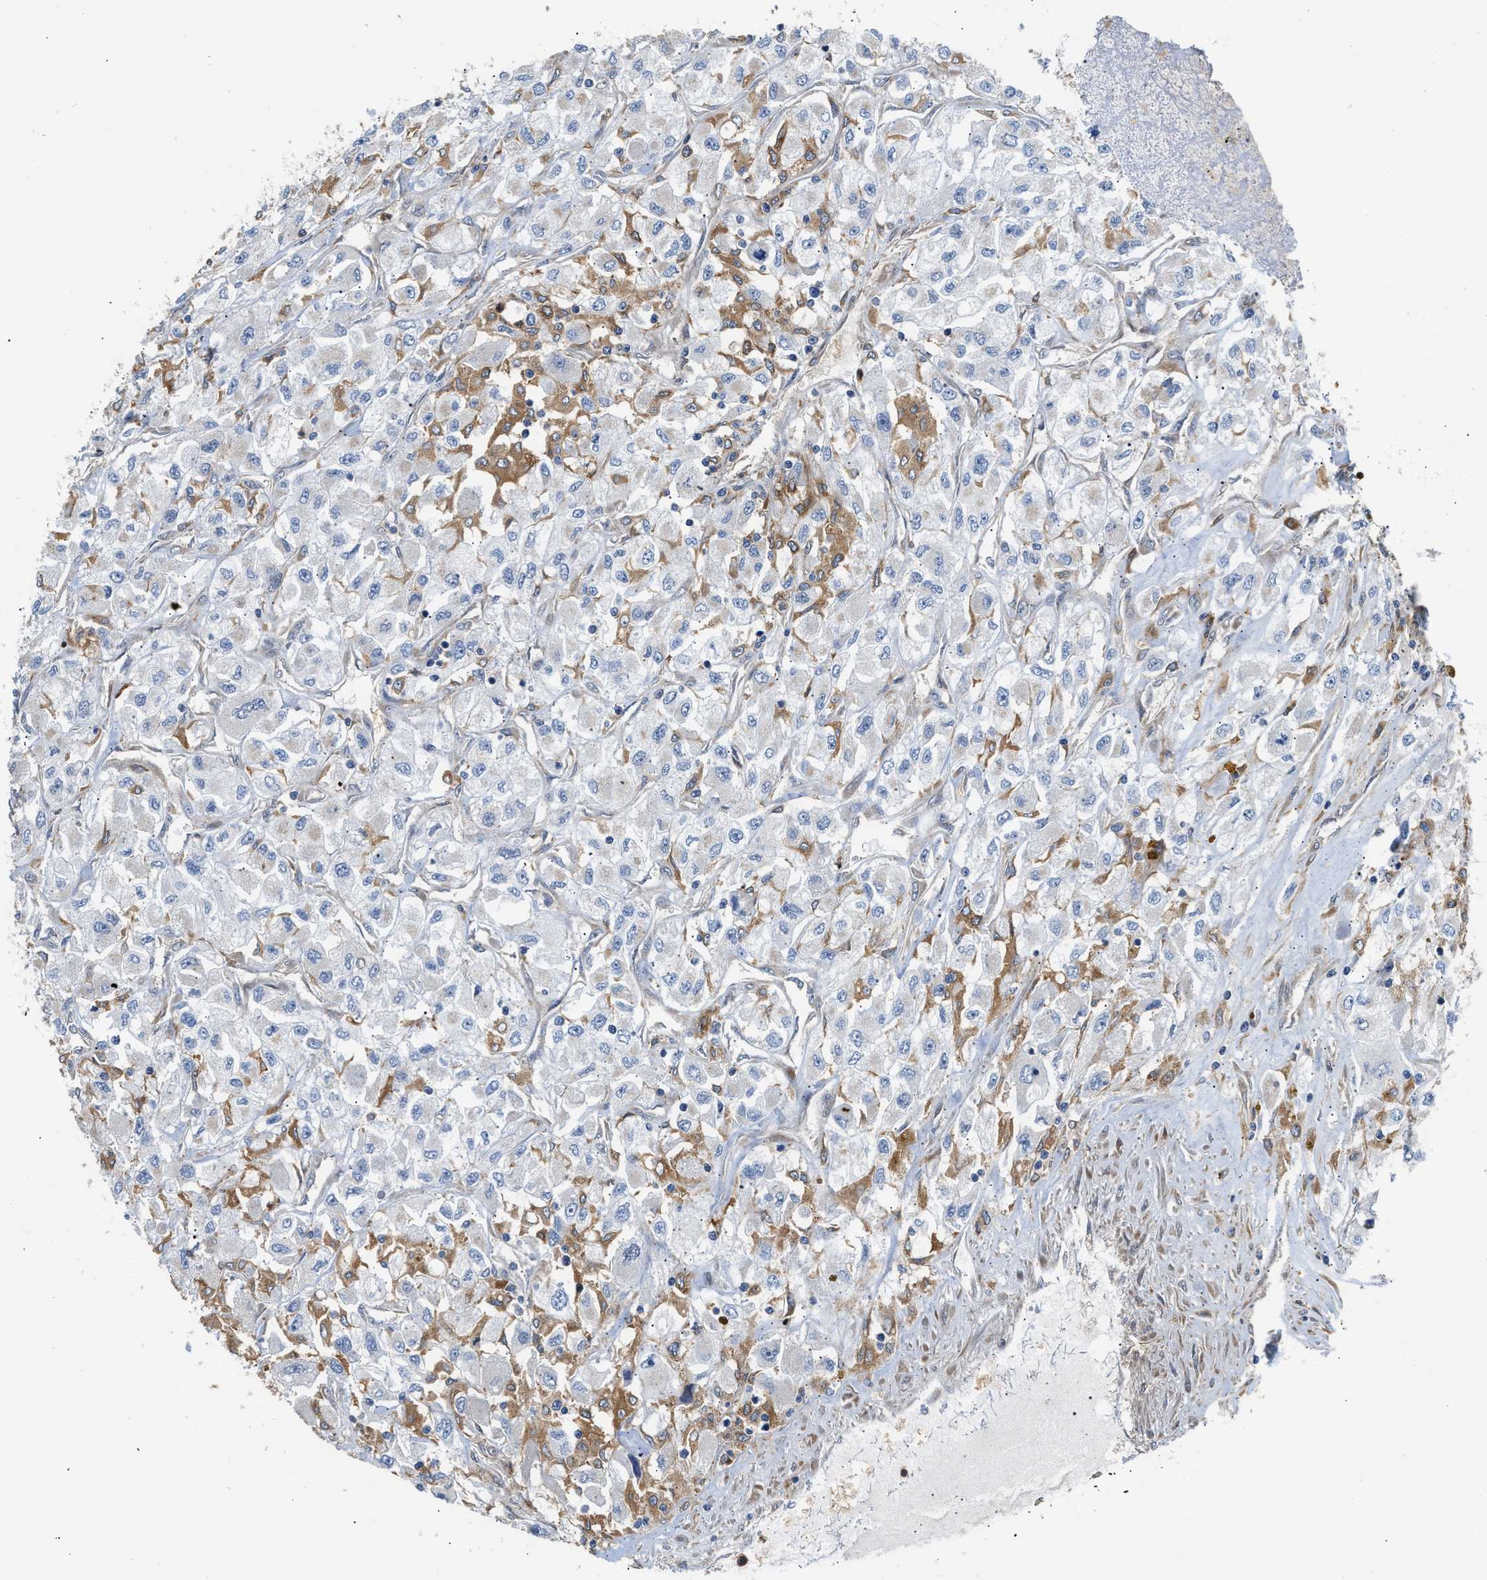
{"staining": {"intensity": "negative", "quantity": "none", "location": "none"}, "tissue": "renal cancer", "cell_type": "Tumor cells", "image_type": "cancer", "snomed": [{"axis": "morphology", "description": "Adenocarcinoma, NOS"}, {"axis": "topography", "description": "Kidney"}], "caption": "A micrograph of renal cancer stained for a protein displays no brown staining in tumor cells.", "gene": "RAB31", "patient": {"sex": "female", "age": 52}}